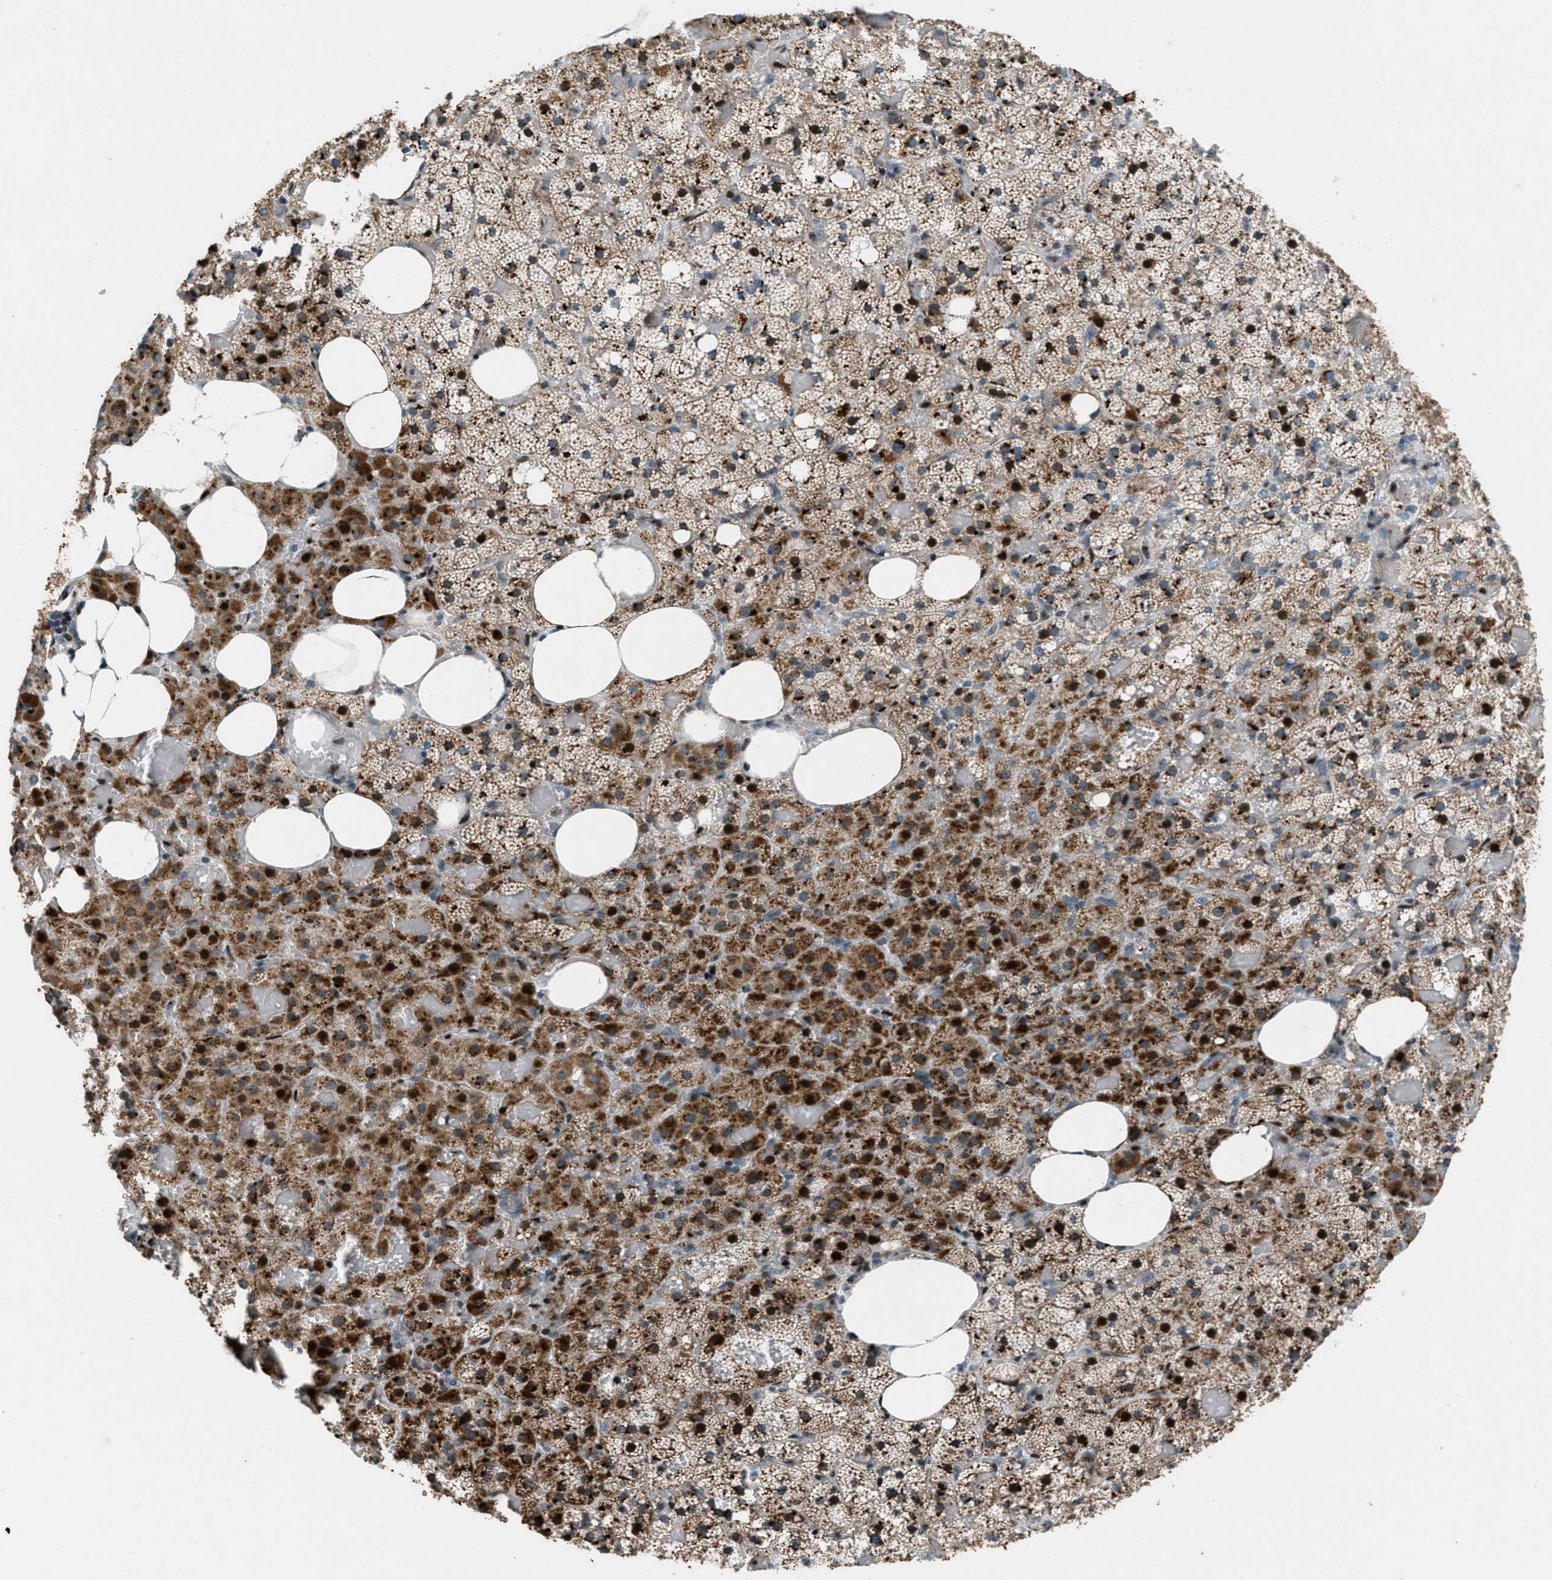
{"staining": {"intensity": "strong", "quantity": ">75%", "location": "cytoplasmic/membranous,nuclear"}, "tissue": "adrenal gland", "cell_type": "Glandular cells", "image_type": "normal", "snomed": [{"axis": "morphology", "description": "Normal tissue, NOS"}, {"axis": "topography", "description": "Adrenal gland"}], "caption": "About >75% of glandular cells in benign adrenal gland demonstrate strong cytoplasmic/membranous,nuclear protein positivity as visualized by brown immunohistochemical staining.", "gene": "GPC6", "patient": {"sex": "female", "age": 59}}